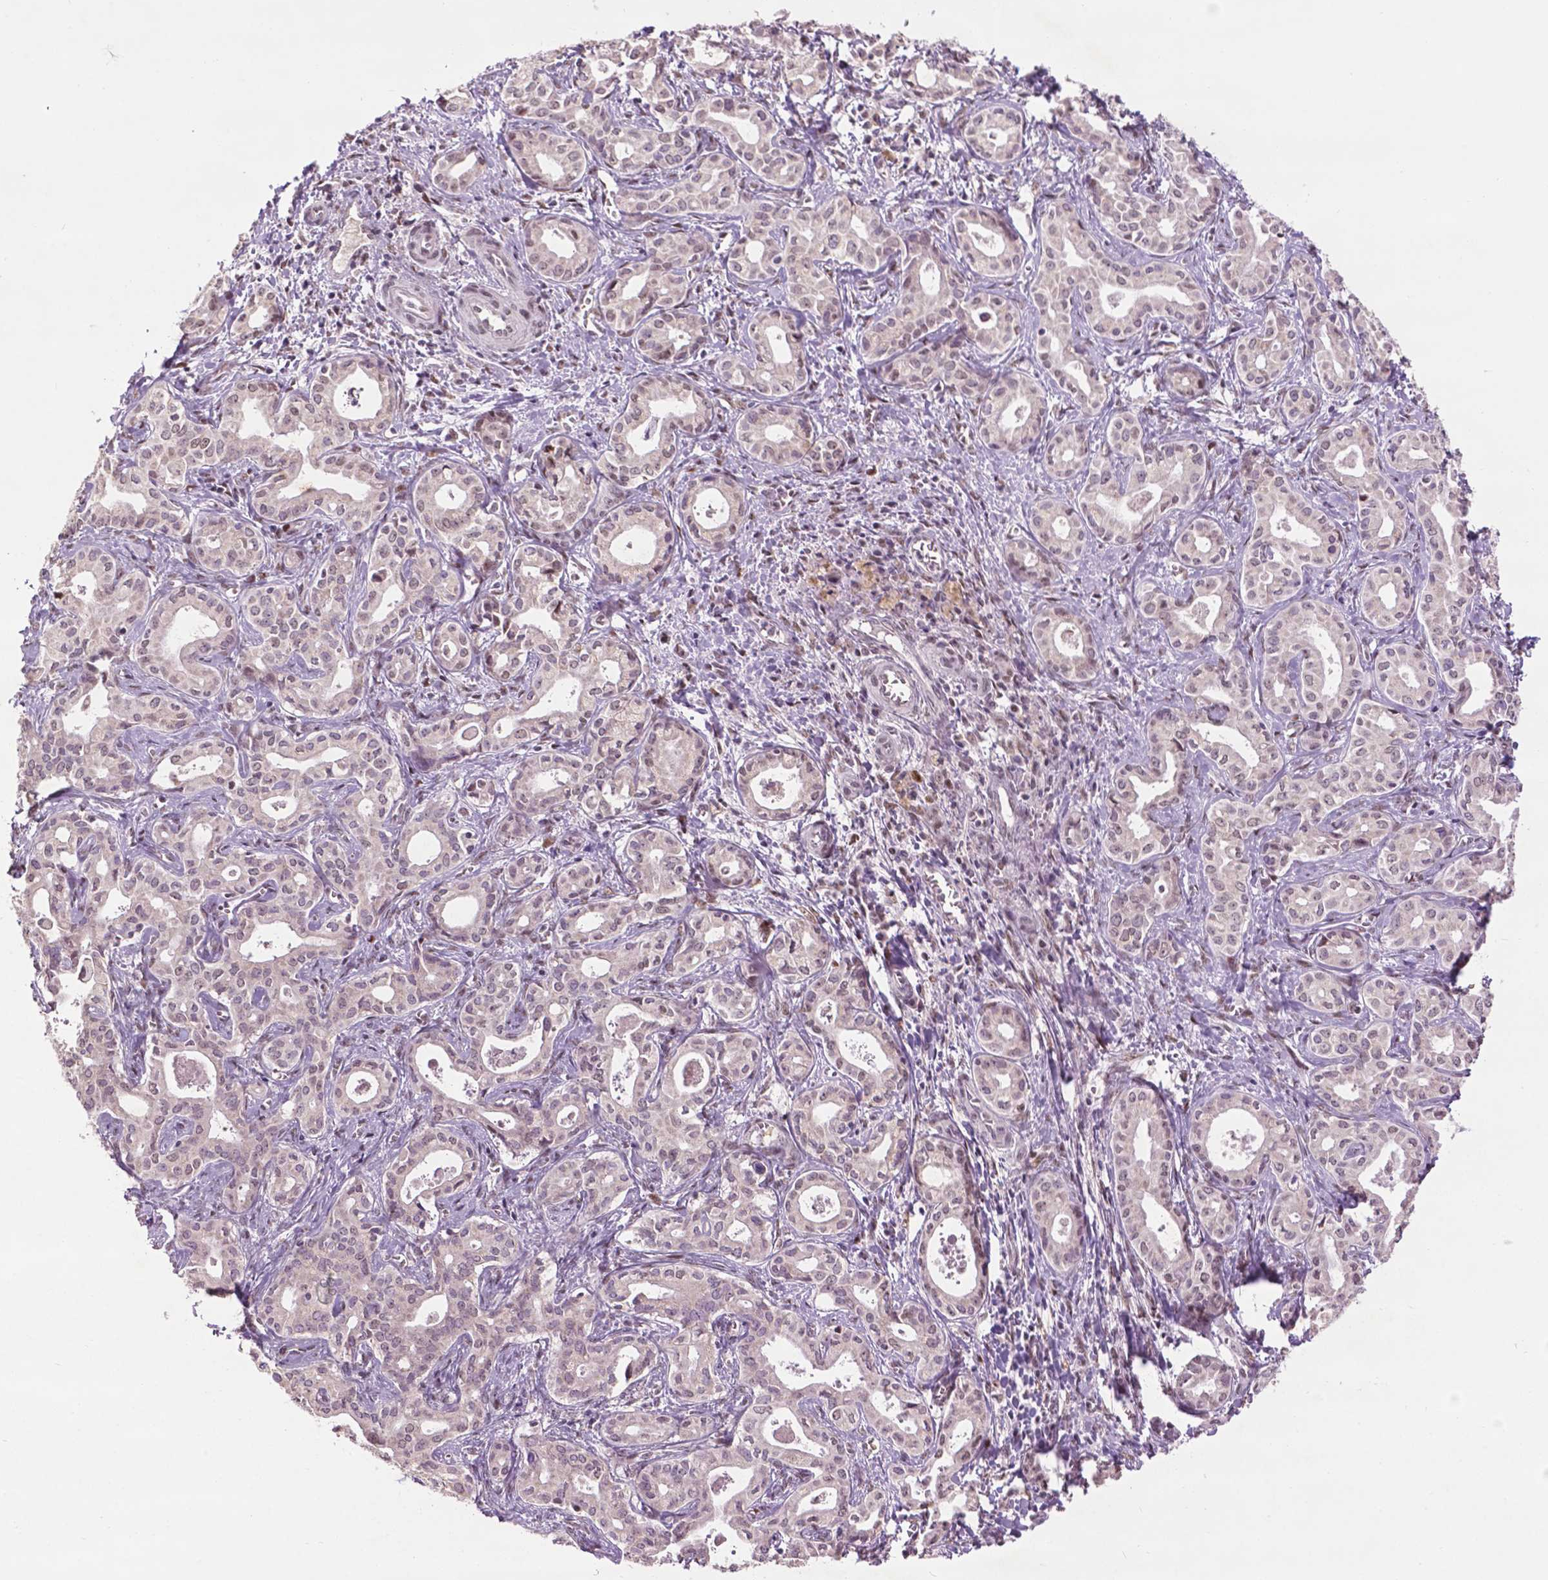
{"staining": {"intensity": "weak", "quantity": "25%-75%", "location": "nuclear"}, "tissue": "liver cancer", "cell_type": "Tumor cells", "image_type": "cancer", "snomed": [{"axis": "morphology", "description": "Cholangiocarcinoma"}, {"axis": "topography", "description": "Liver"}], "caption": "Brown immunohistochemical staining in liver cancer (cholangiocarcinoma) exhibits weak nuclear staining in about 25%-75% of tumor cells.", "gene": "ZNF41", "patient": {"sex": "female", "age": 65}}